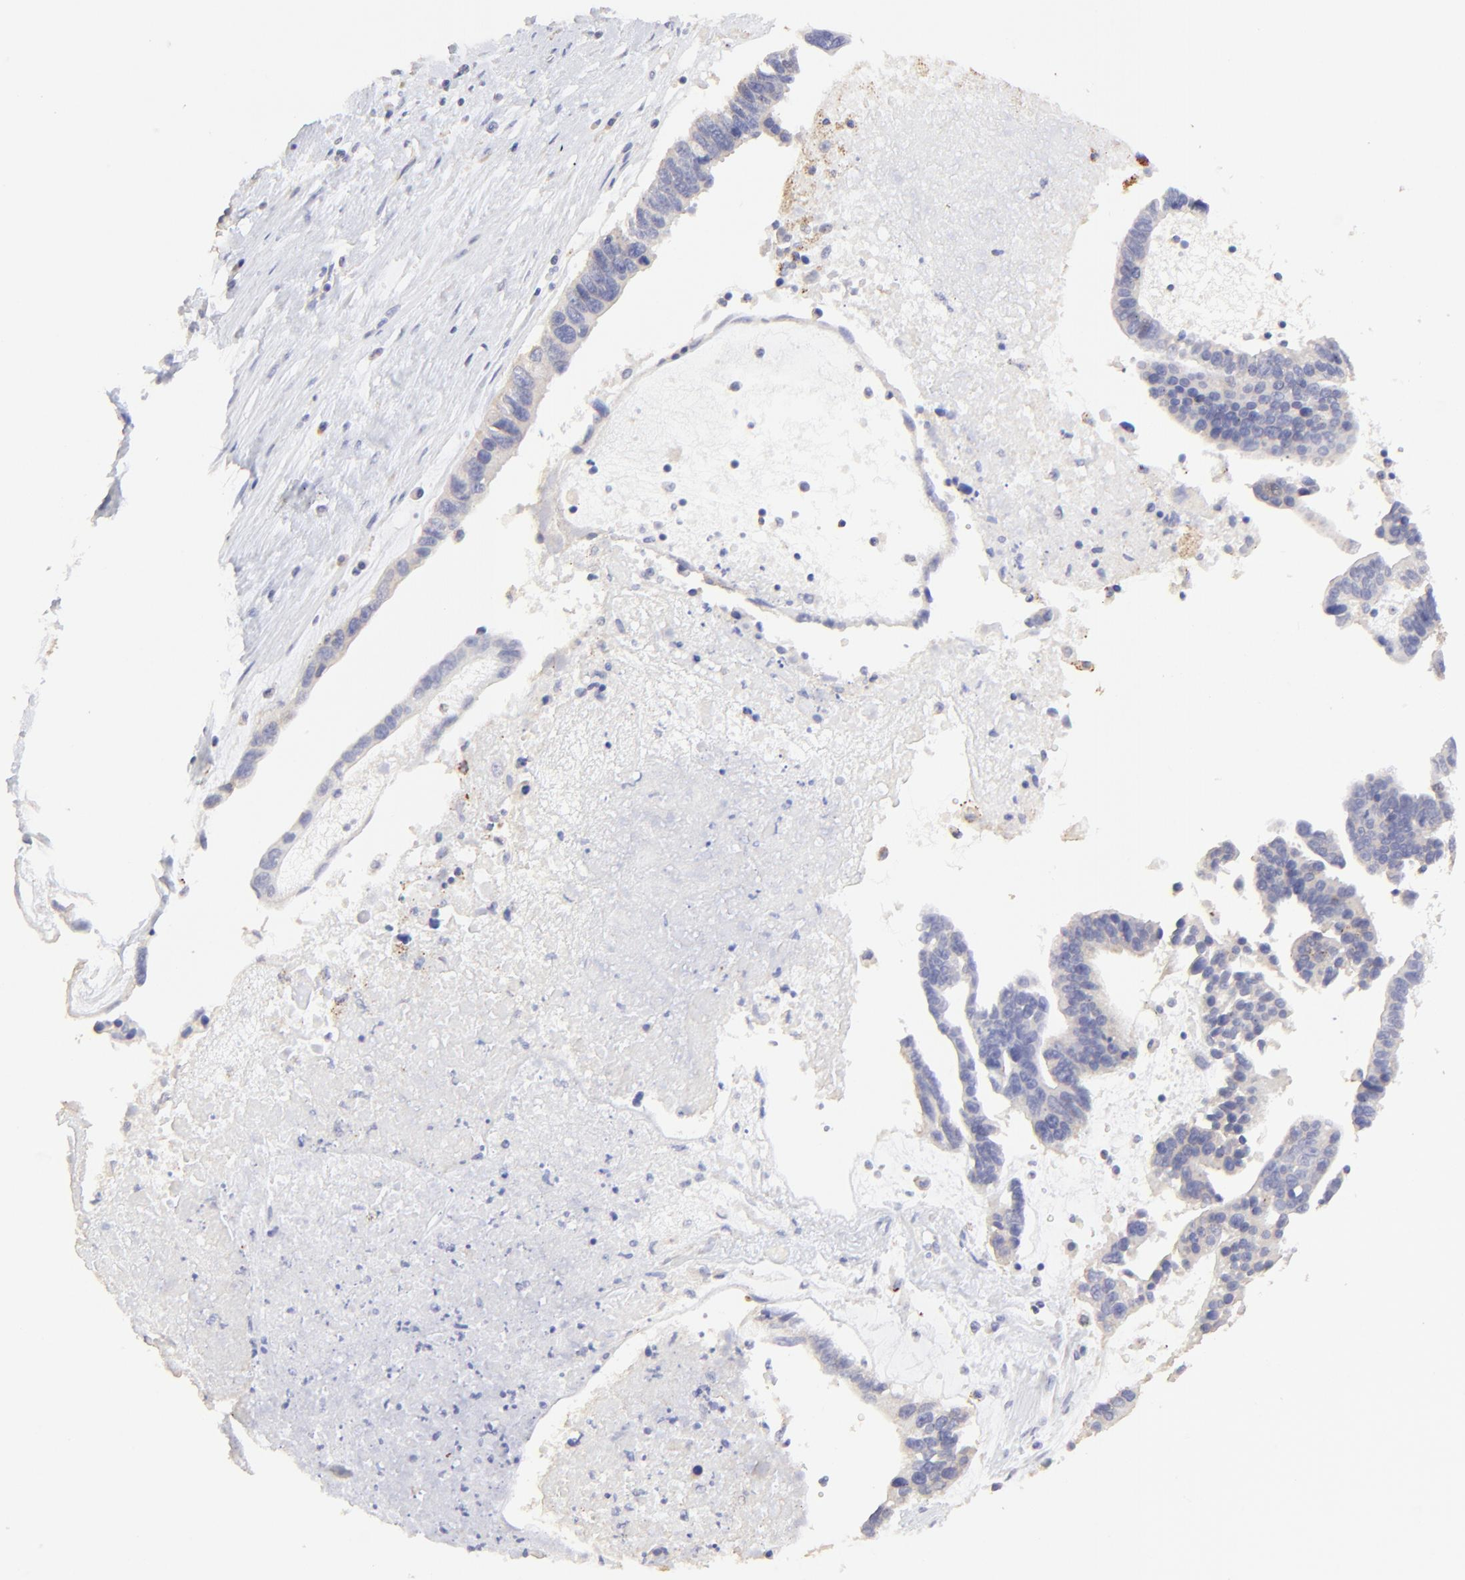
{"staining": {"intensity": "negative", "quantity": "none", "location": "none"}, "tissue": "ovarian cancer", "cell_type": "Tumor cells", "image_type": "cancer", "snomed": [{"axis": "morphology", "description": "Carcinoma, endometroid"}, {"axis": "morphology", "description": "Cystadenocarcinoma, serous, NOS"}, {"axis": "topography", "description": "Ovary"}], "caption": "Immunohistochemical staining of human ovarian cancer (endometroid carcinoma) exhibits no significant positivity in tumor cells.", "gene": "LHFPL1", "patient": {"sex": "female", "age": 45}}